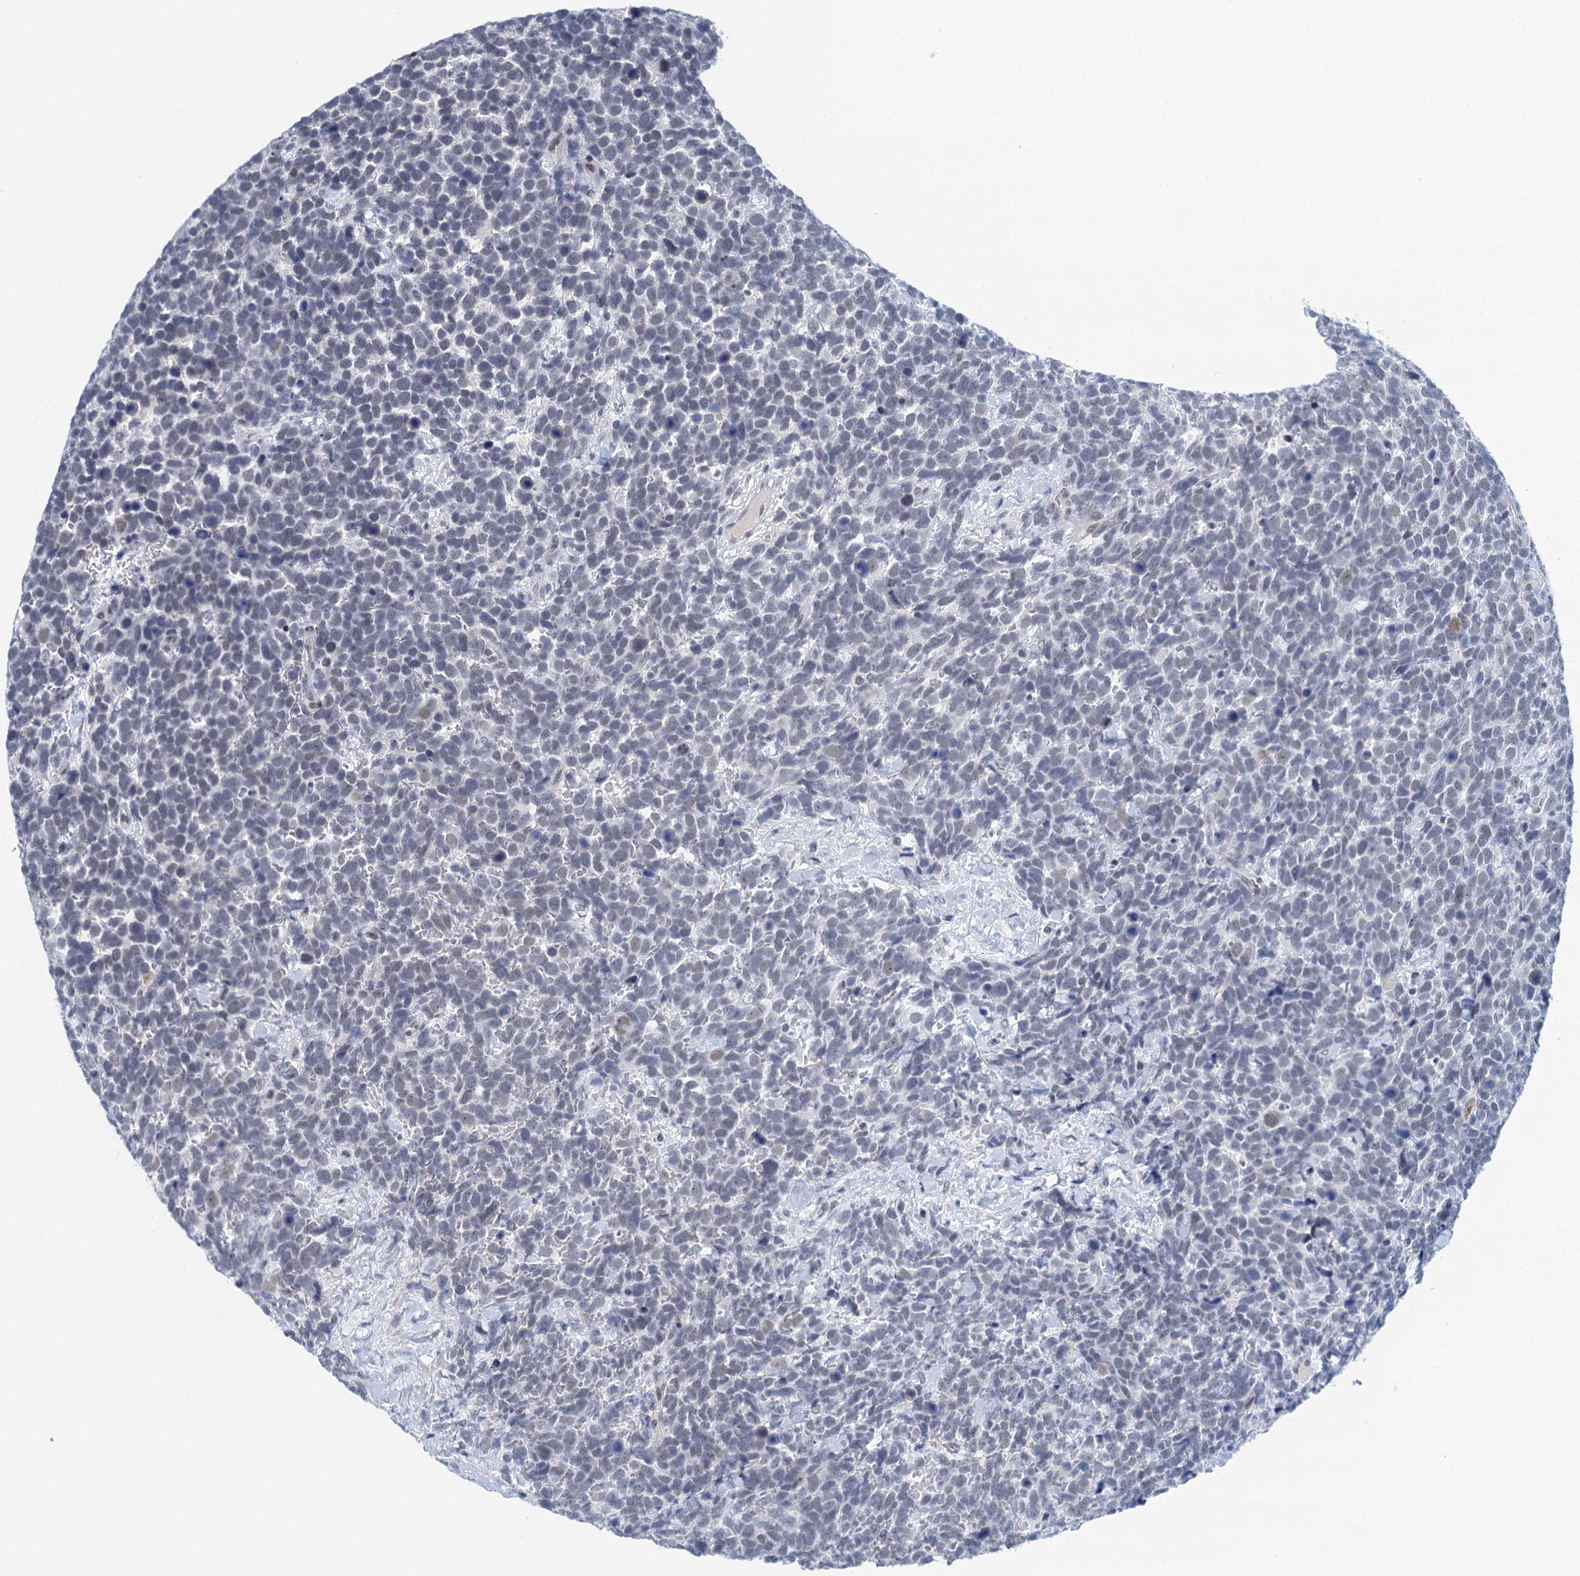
{"staining": {"intensity": "negative", "quantity": "none", "location": "none"}, "tissue": "urothelial cancer", "cell_type": "Tumor cells", "image_type": "cancer", "snomed": [{"axis": "morphology", "description": "Urothelial carcinoma, High grade"}, {"axis": "topography", "description": "Urinary bladder"}], "caption": "DAB immunohistochemical staining of human urothelial carcinoma (high-grade) reveals no significant expression in tumor cells. (DAB IHC, high magnification).", "gene": "EPS8L1", "patient": {"sex": "female", "age": 82}}